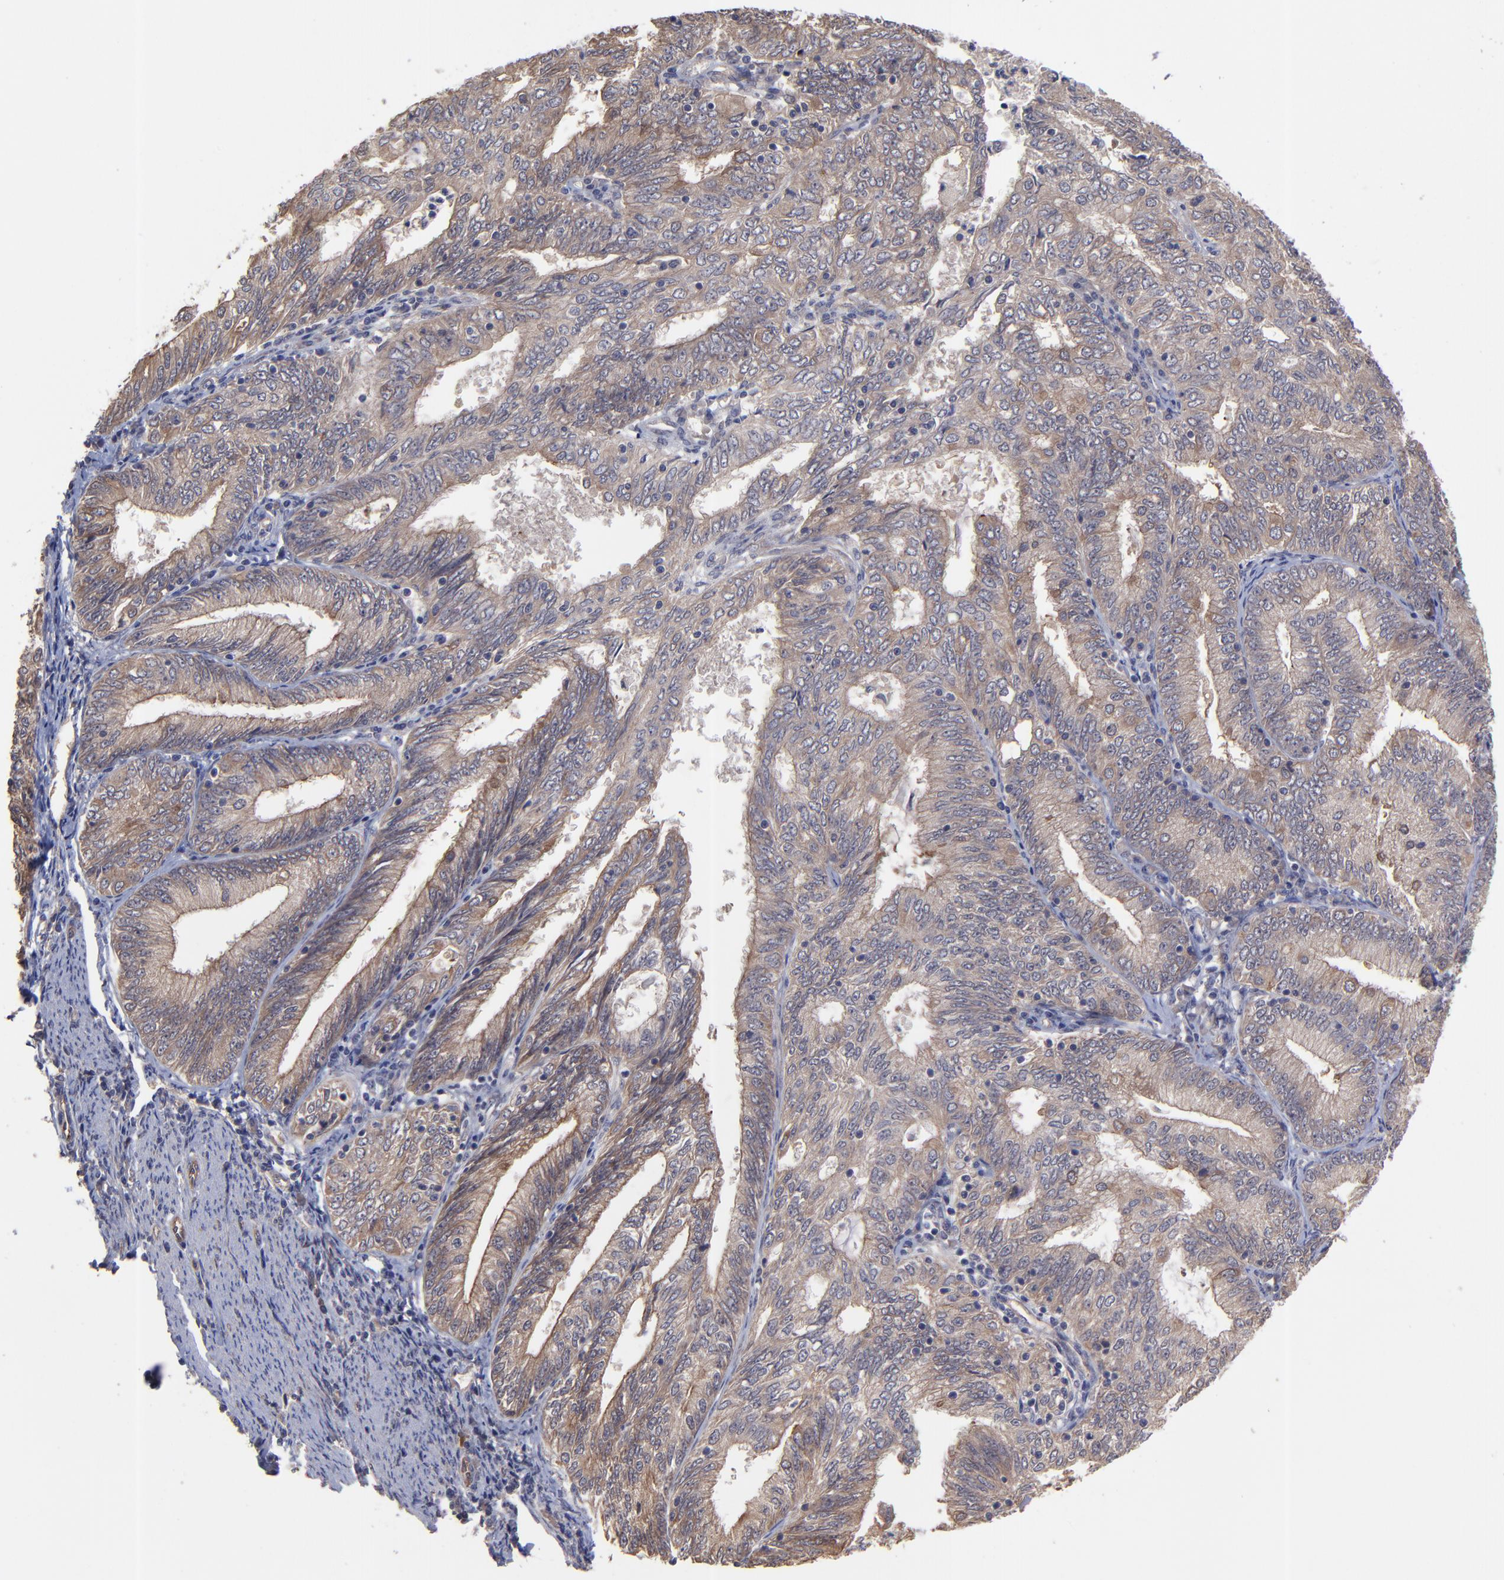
{"staining": {"intensity": "moderate", "quantity": "25%-75%", "location": "cytoplasmic/membranous"}, "tissue": "endometrial cancer", "cell_type": "Tumor cells", "image_type": "cancer", "snomed": [{"axis": "morphology", "description": "Adenocarcinoma, NOS"}, {"axis": "topography", "description": "Endometrium"}], "caption": "Moderate cytoplasmic/membranous positivity for a protein is identified in about 25%-75% of tumor cells of adenocarcinoma (endometrial) using immunohistochemistry.", "gene": "ZNF780B", "patient": {"sex": "female", "age": 69}}